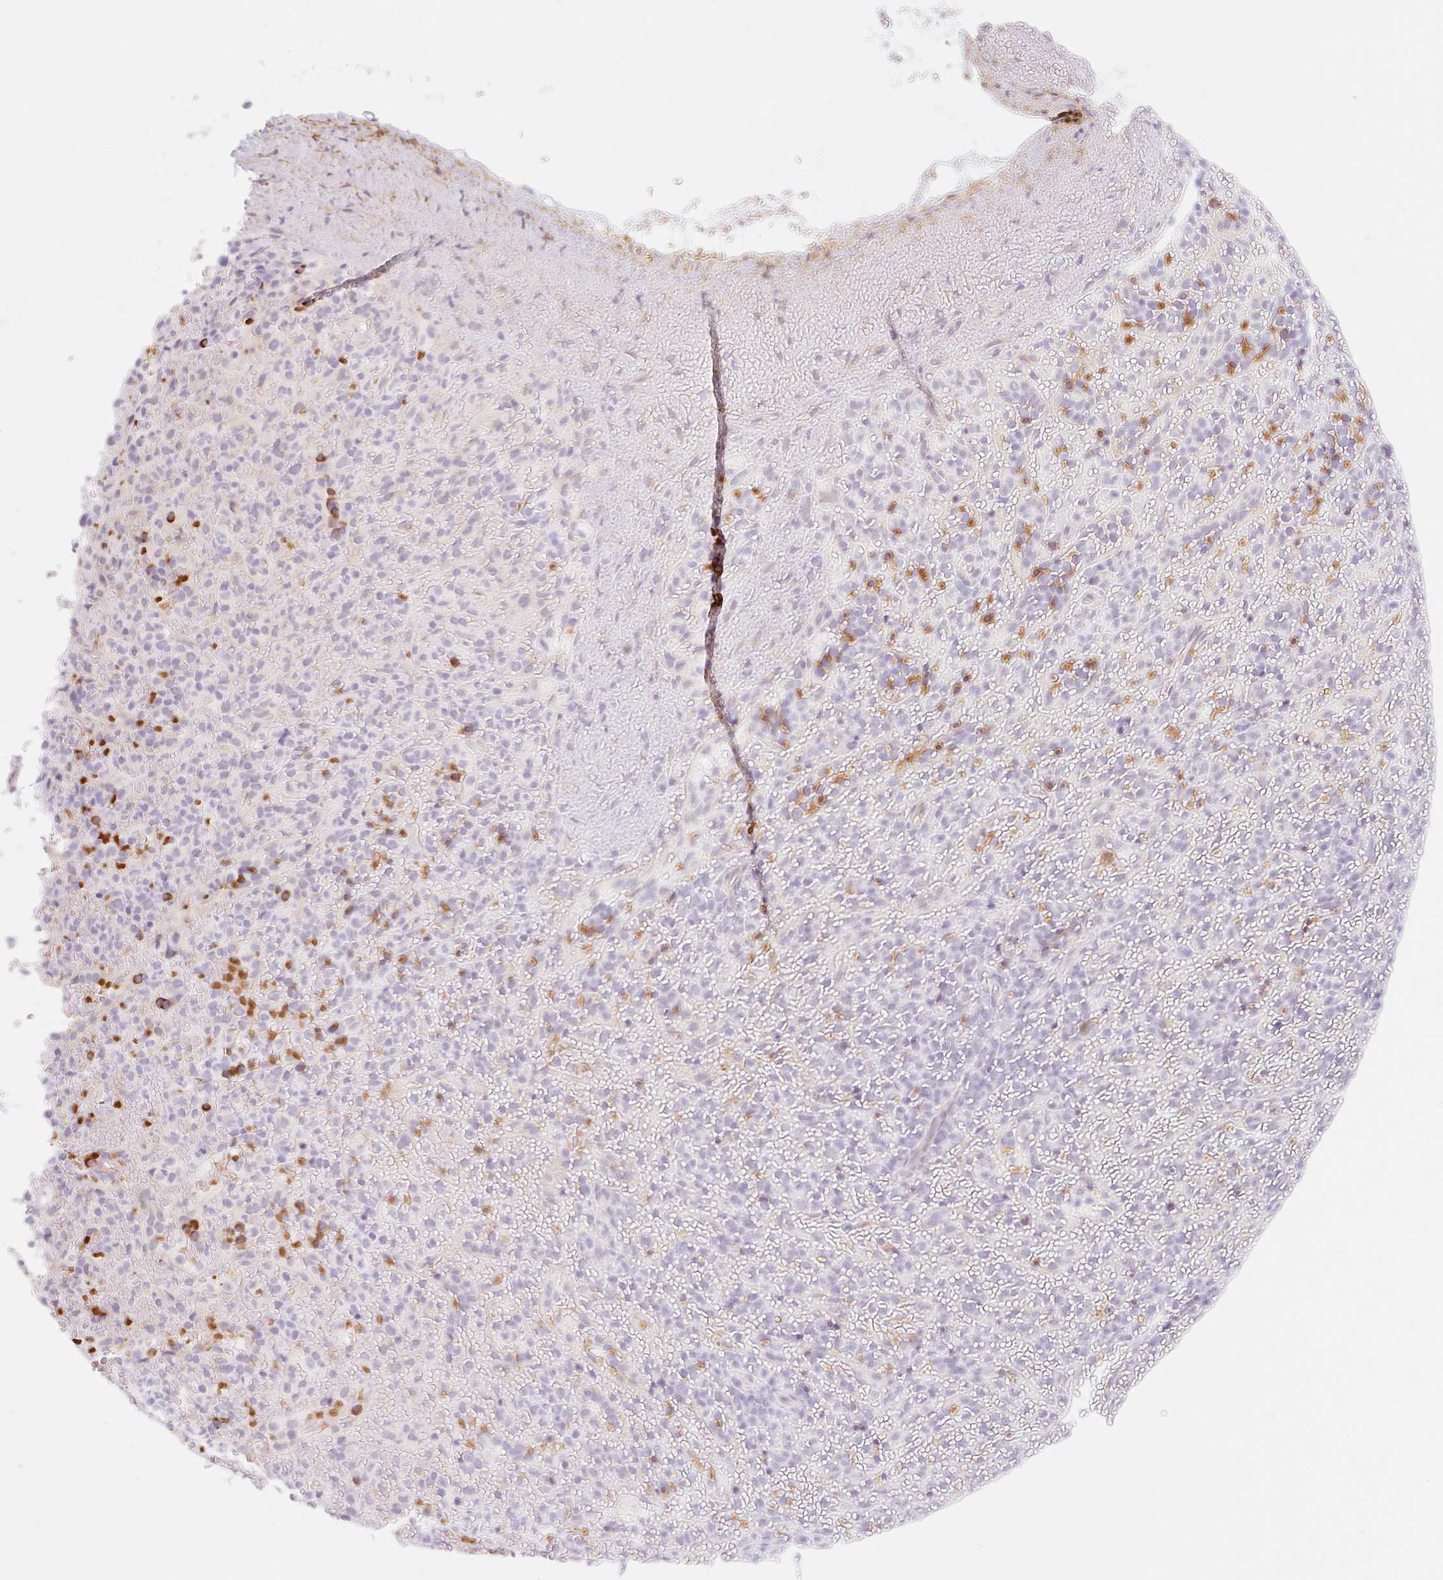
{"staining": {"intensity": "weak", "quantity": "<25%", "location": "cytoplasmic/membranous"}, "tissue": "spleen", "cell_type": "Cells in red pulp", "image_type": "normal", "snomed": [{"axis": "morphology", "description": "Normal tissue, NOS"}, {"axis": "topography", "description": "Spleen"}], "caption": "DAB (3,3'-diaminobenzidine) immunohistochemical staining of unremarkable human spleen shows no significant positivity in cells in red pulp.", "gene": "TAF1L", "patient": {"sex": "female", "age": 50}}